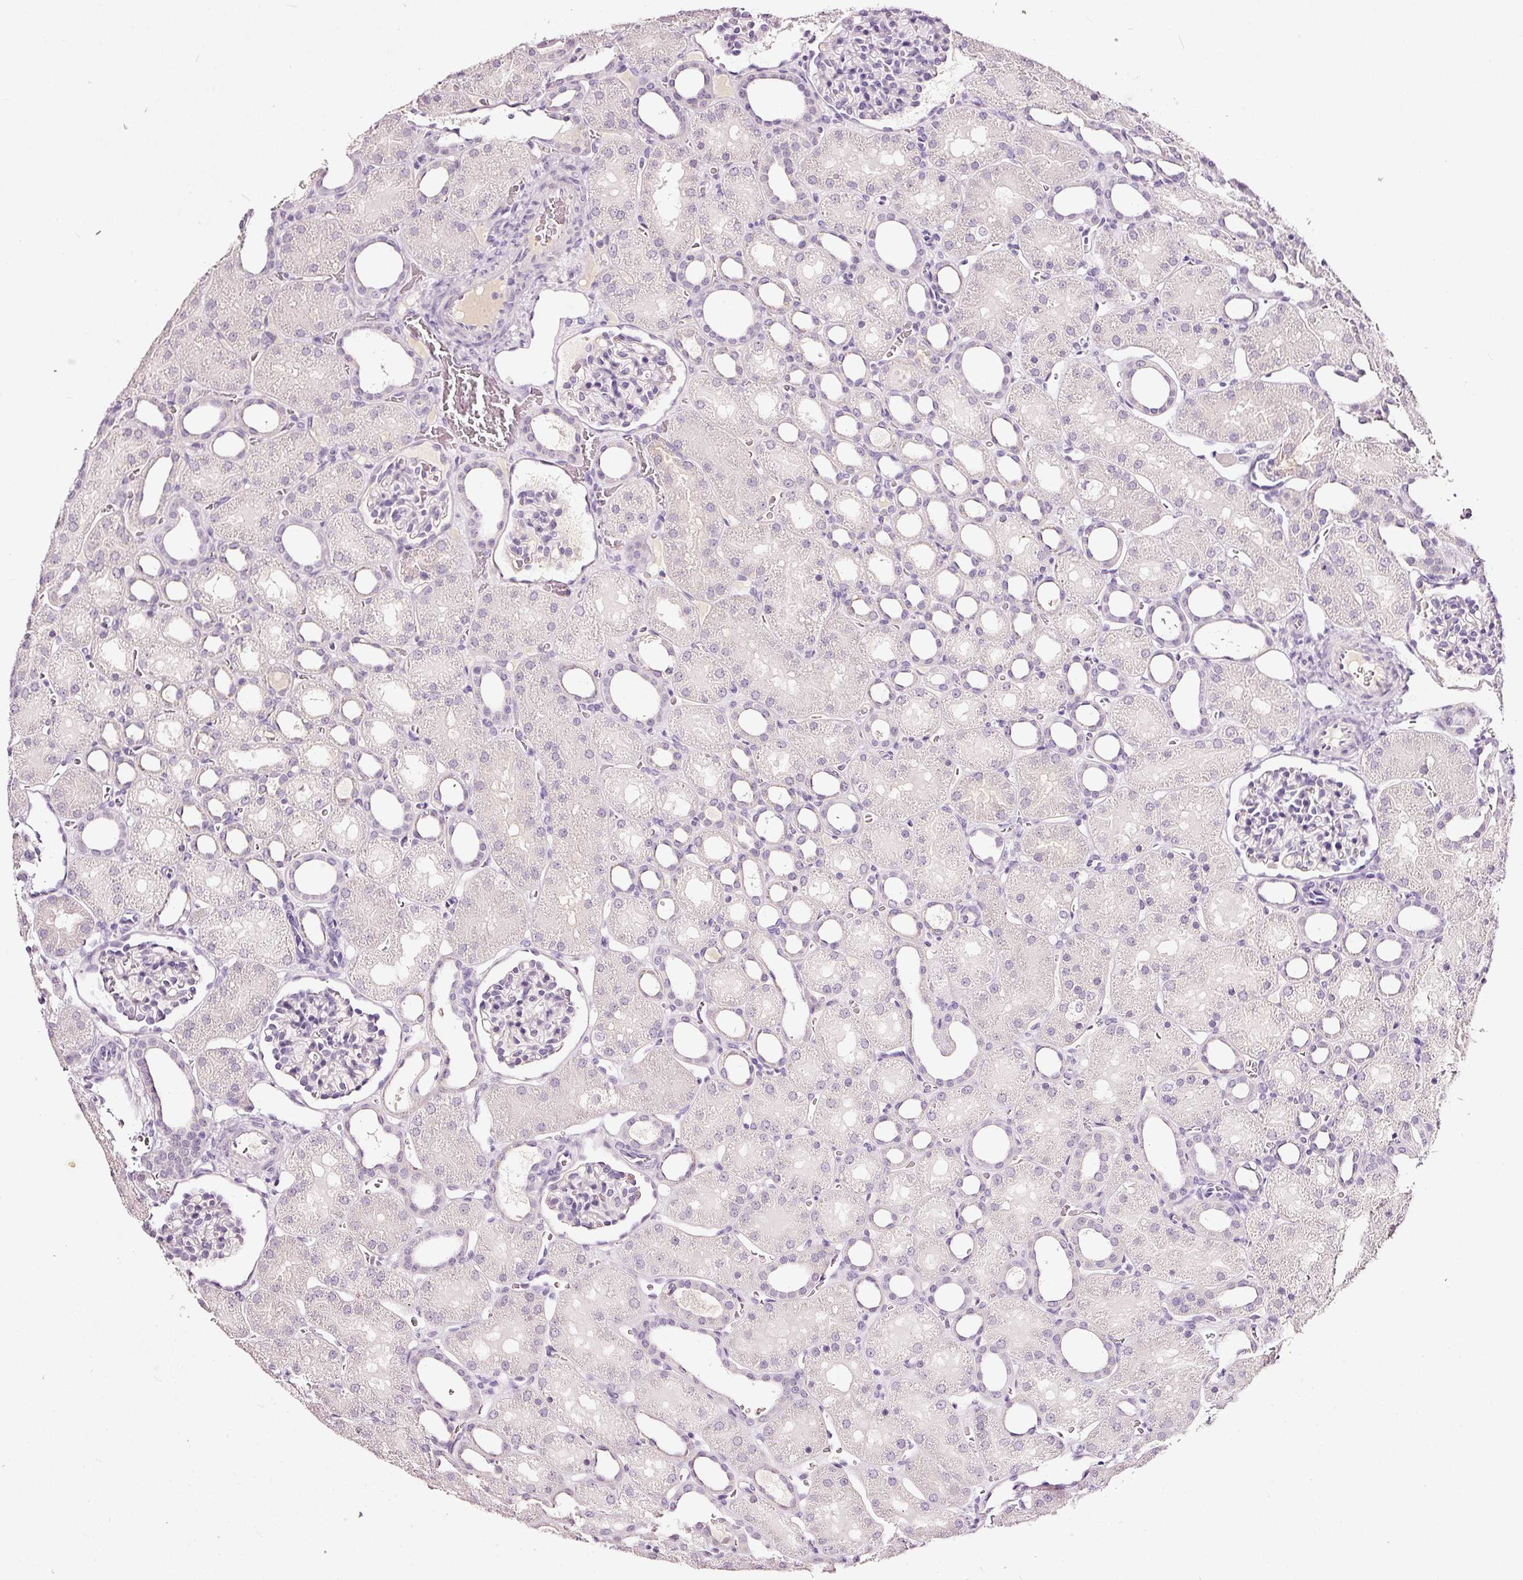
{"staining": {"intensity": "negative", "quantity": "none", "location": "none"}, "tissue": "kidney", "cell_type": "Cells in glomeruli", "image_type": "normal", "snomed": [{"axis": "morphology", "description": "Normal tissue, NOS"}, {"axis": "topography", "description": "Kidney"}], "caption": "The immunohistochemistry image has no significant expression in cells in glomeruli of kidney. The staining was performed using DAB (3,3'-diaminobenzidine) to visualize the protein expression in brown, while the nuclei were stained in blue with hematoxylin (Magnification: 20x).", "gene": "LAMP3", "patient": {"sex": "male", "age": 2}}